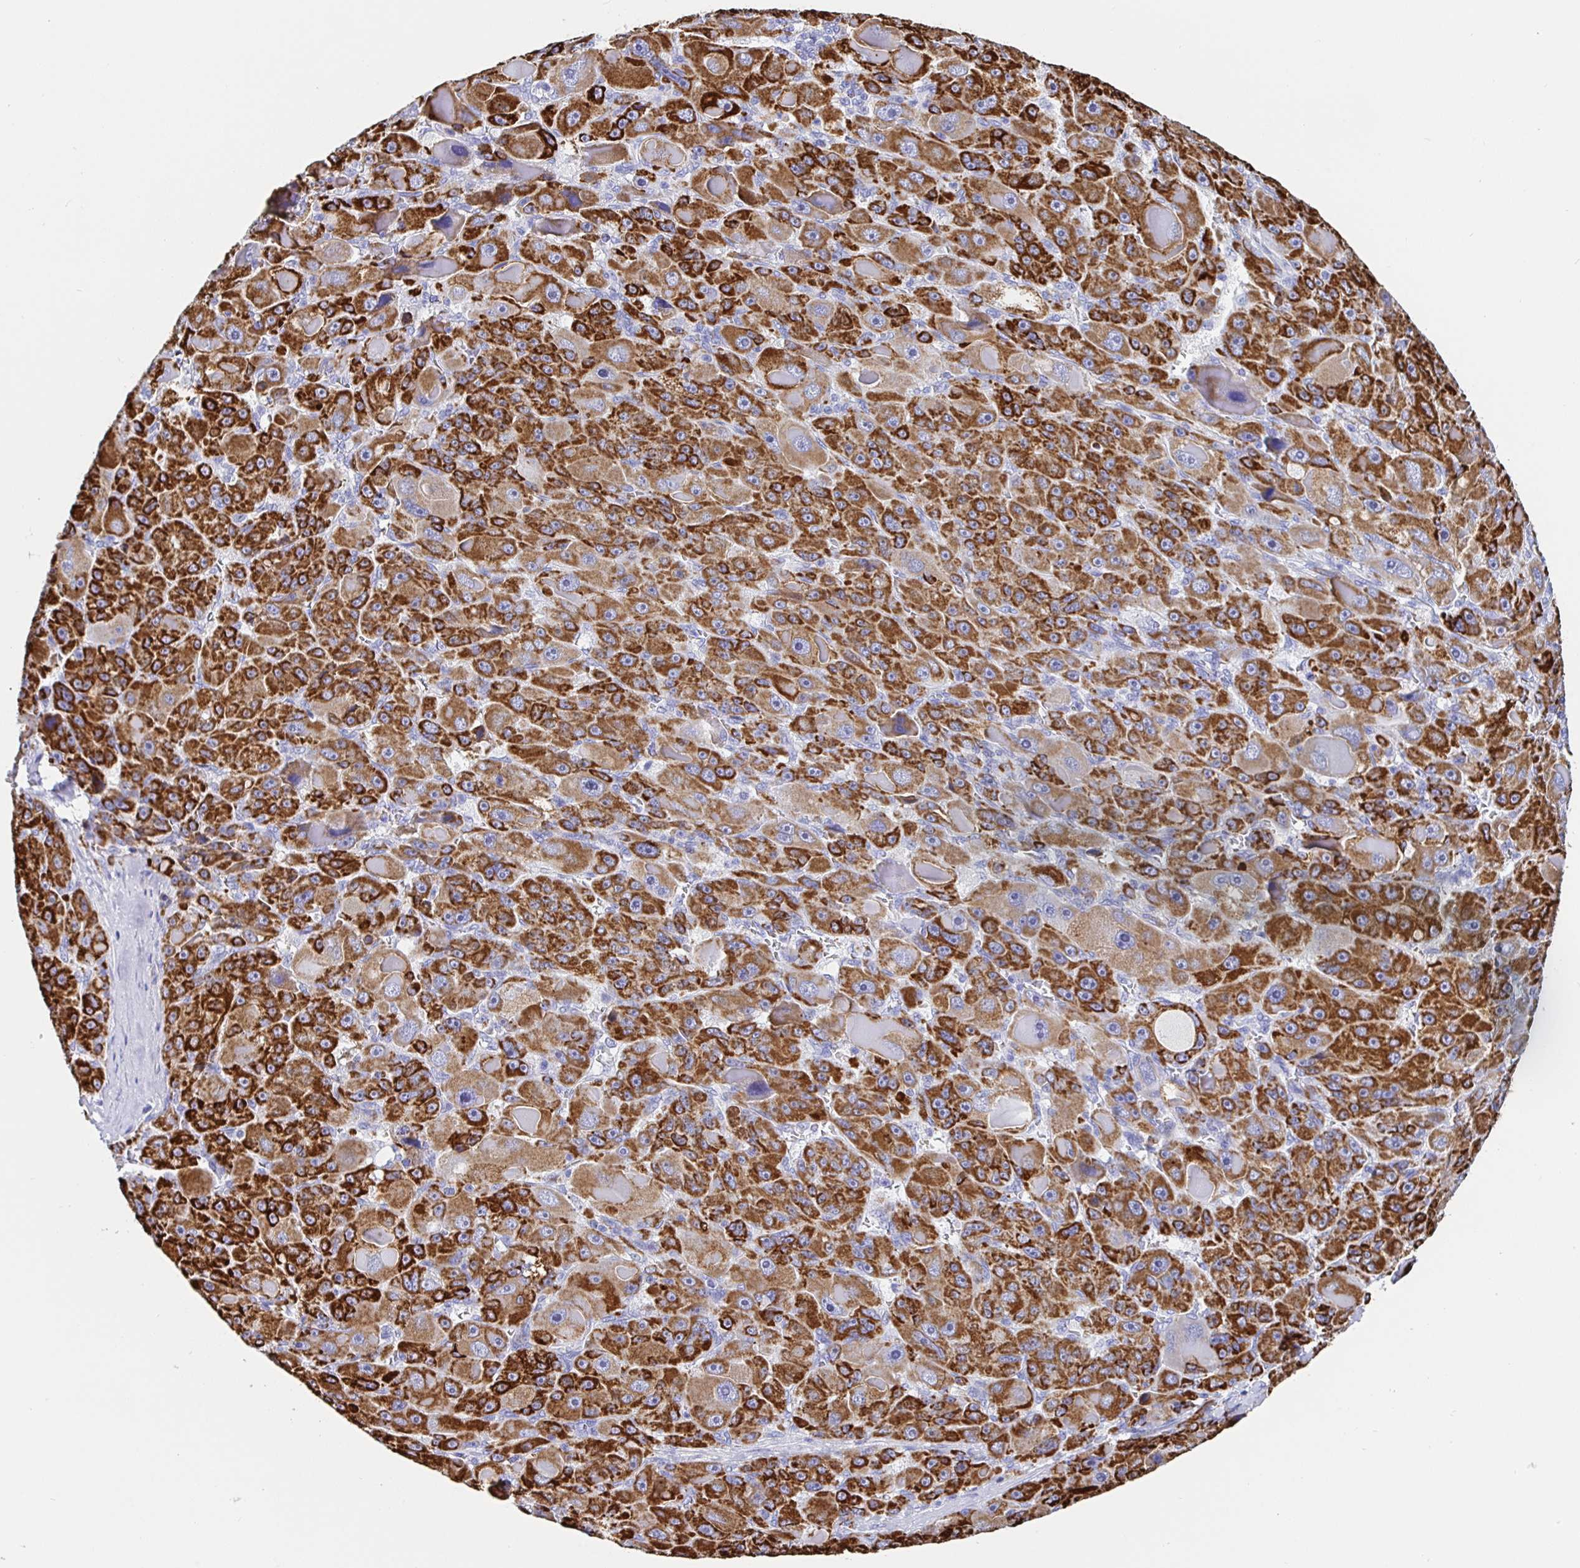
{"staining": {"intensity": "strong", "quantity": ">75%", "location": "cytoplasmic/membranous"}, "tissue": "liver cancer", "cell_type": "Tumor cells", "image_type": "cancer", "snomed": [{"axis": "morphology", "description": "Carcinoma, Hepatocellular, NOS"}, {"axis": "topography", "description": "Liver"}], "caption": "This is an image of IHC staining of liver hepatocellular carcinoma, which shows strong expression in the cytoplasmic/membranous of tumor cells.", "gene": "MAOA", "patient": {"sex": "male", "age": 76}}